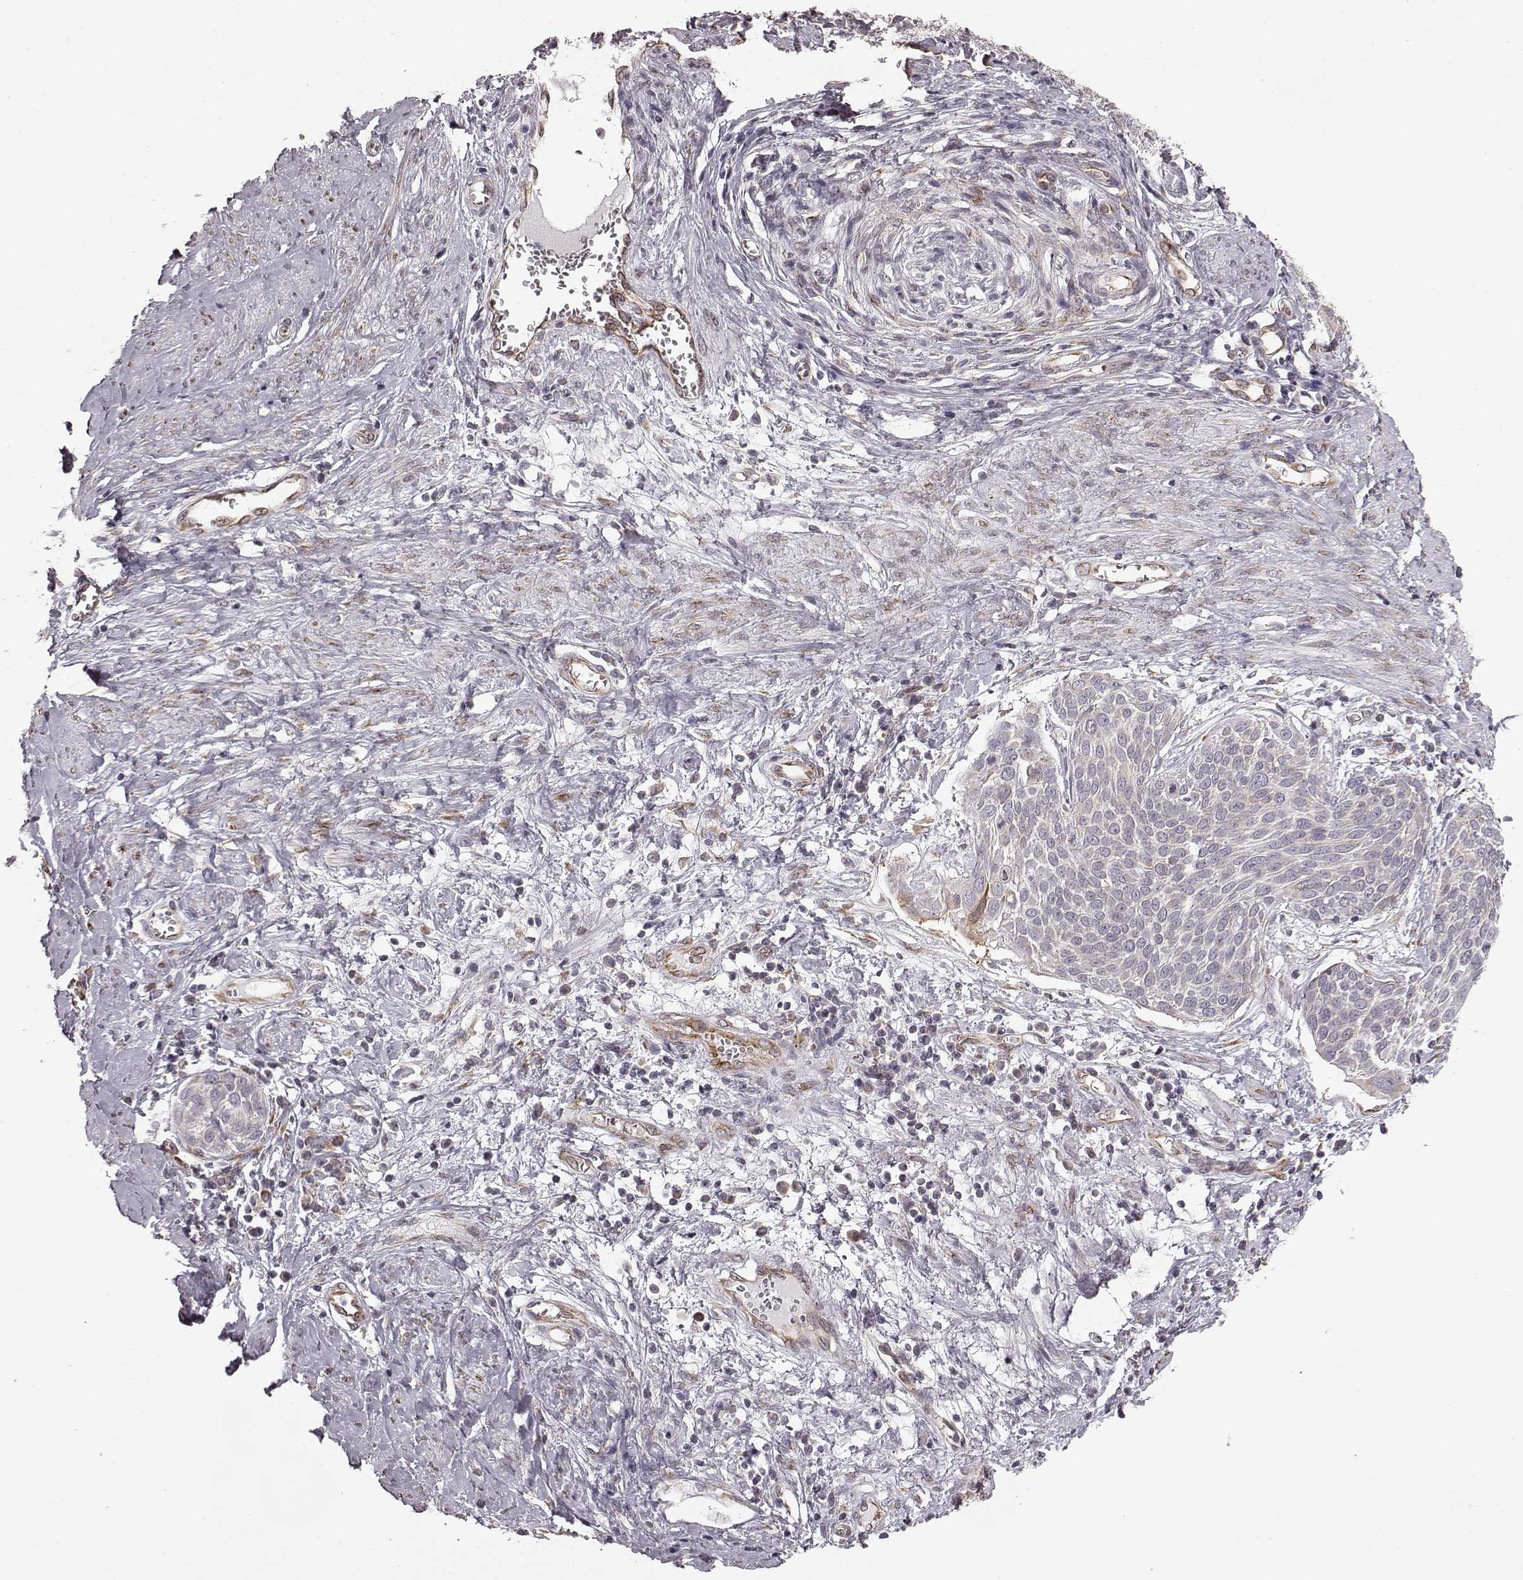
{"staining": {"intensity": "moderate", "quantity": "<25%", "location": "cytoplasmic/membranous"}, "tissue": "cervical cancer", "cell_type": "Tumor cells", "image_type": "cancer", "snomed": [{"axis": "morphology", "description": "Squamous cell carcinoma, NOS"}, {"axis": "topography", "description": "Cervix"}], "caption": "Moderate cytoplasmic/membranous expression is seen in approximately <25% of tumor cells in cervical cancer (squamous cell carcinoma).", "gene": "TMEM14A", "patient": {"sex": "female", "age": 39}}